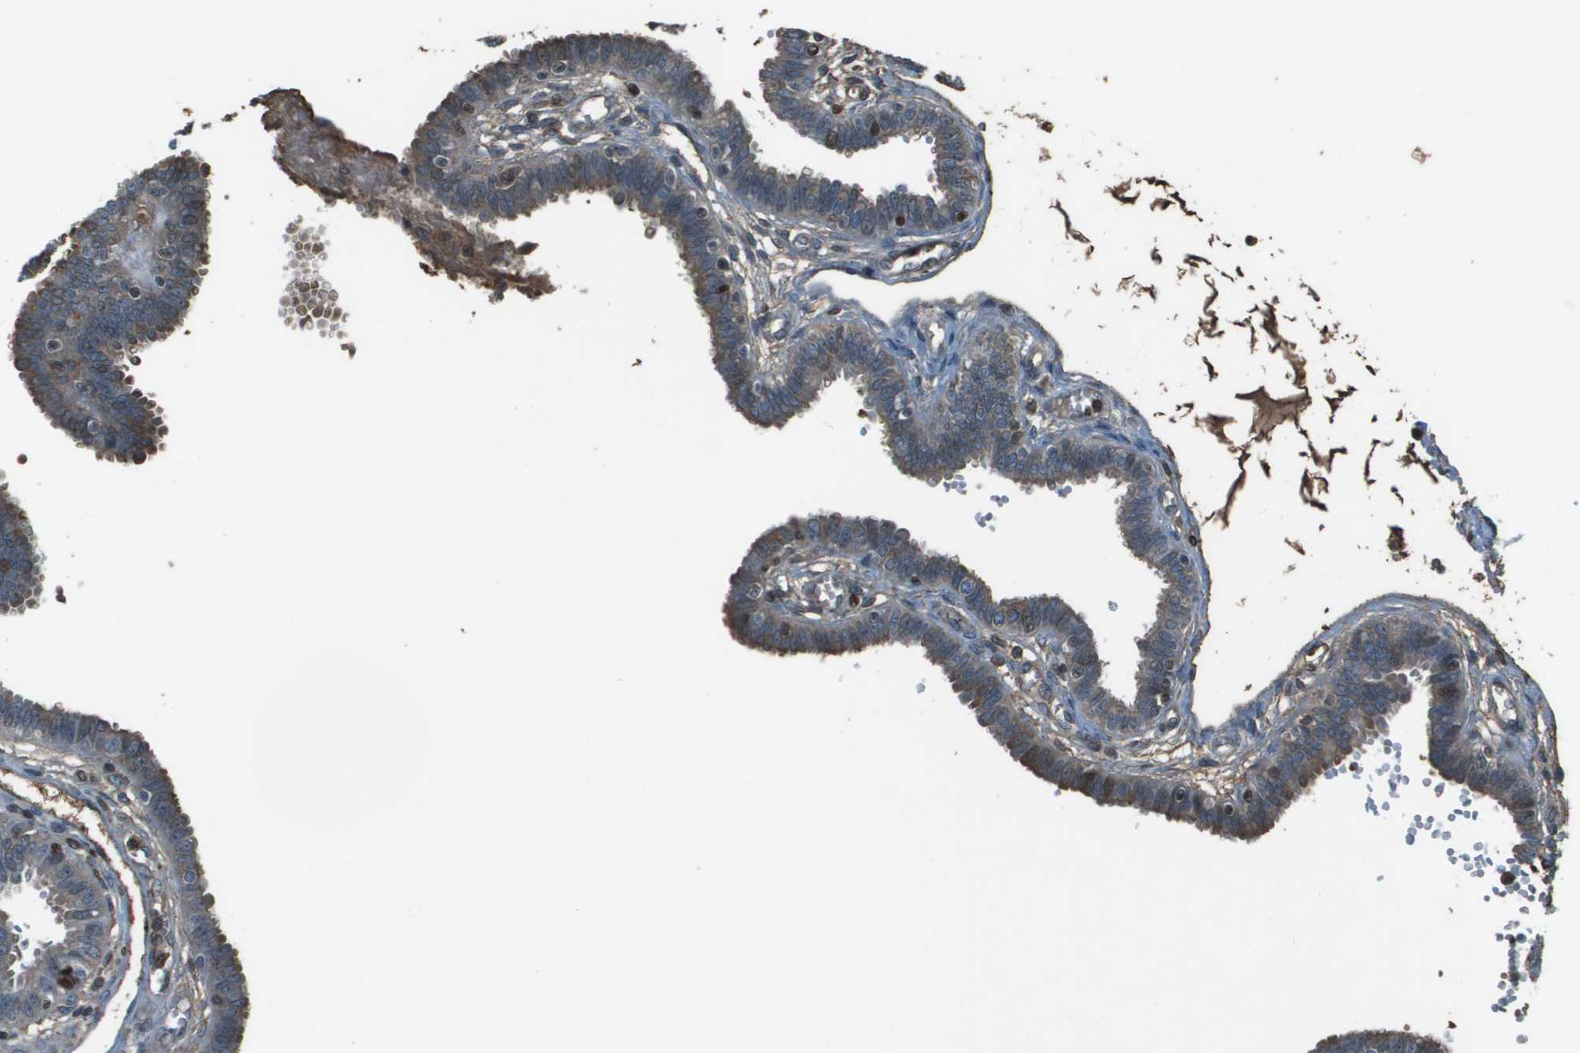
{"staining": {"intensity": "weak", "quantity": "<25%", "location": "cytoplasmic/membranous"}, "tissue": "fallopian tube", "cell_type": "Glandular cells", "image_type": "normal", "snomed": [{"axis": "morphology", "description": "Normal tissue, NOS"}, {"axis": "topography", "description": "Fallopian tube"}], "caption": "Immunohistochemistry of normal human fallopian tube displays no positivity in glandular cells. (DAB (3,3'-diaminobenzidine) immunohistochemistry visualized using brightfield microscopy, high magnification).", "gene": "CXCL12", "patient": {"sex": "female", "age": 32}}